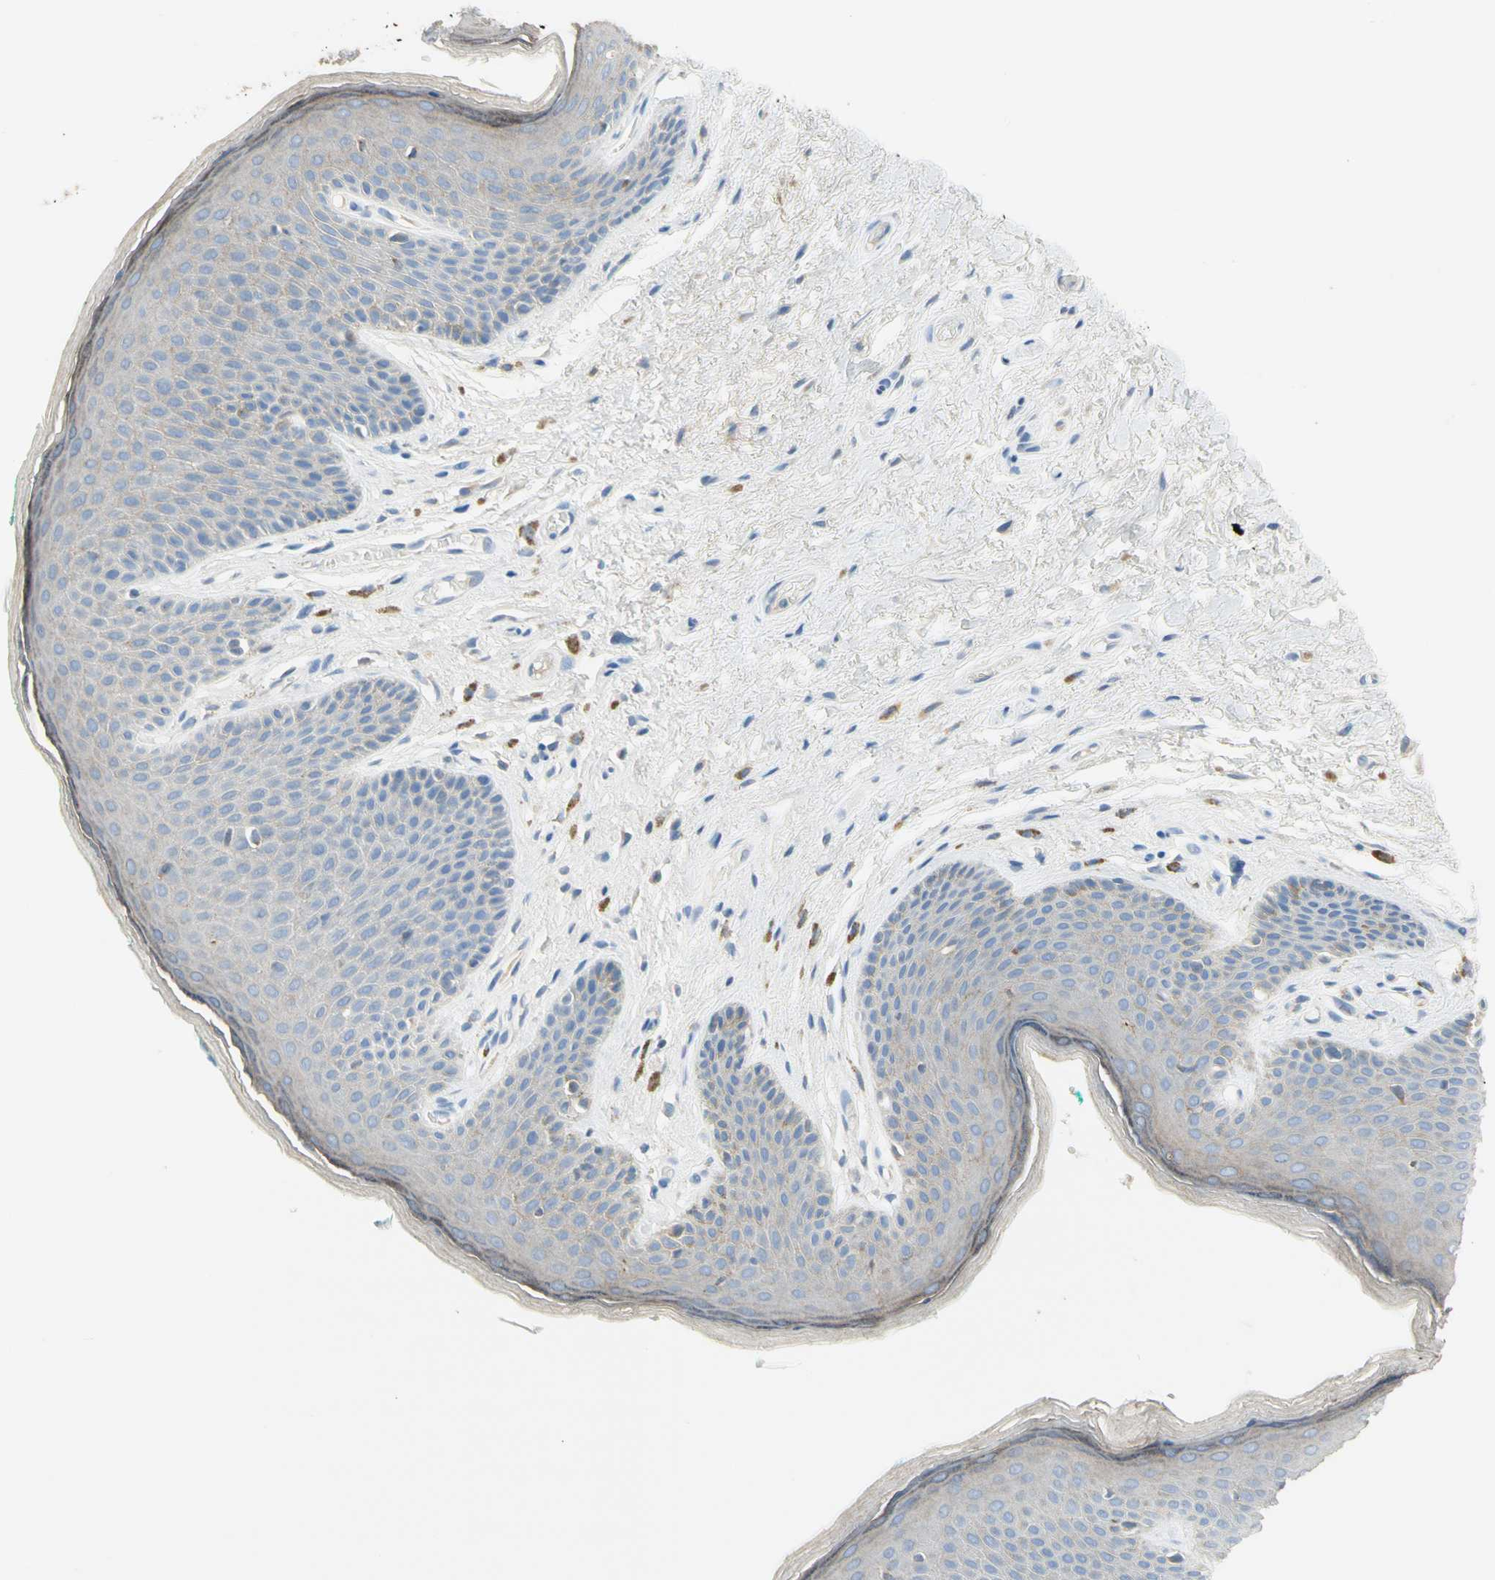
{"staining": {"intensity": "moderate", "quantity": "25%-75%", "location": "cytoplasmic/membranous"}, "tissue": "skin", "cell_type": "Epidermal cells", "image_type": "normal", "snomed": [{"axis": "morphology", "description": "Normal tissue, NOS"}, {"axis": "topography", "description": "Anal"}], "caption": "Immunohistochemical staining of benign human skin shows medium levels of moderate cytoplasmic/membranous staining in about 25%-75% of epidermal cells. The staining is performed using DAB brown chromogen to label protein expression. The nuclei are counter-stained blue using hematoxylin.", "gene": "NECTIN4", "patient": {"sex": "male", "age": 74}}